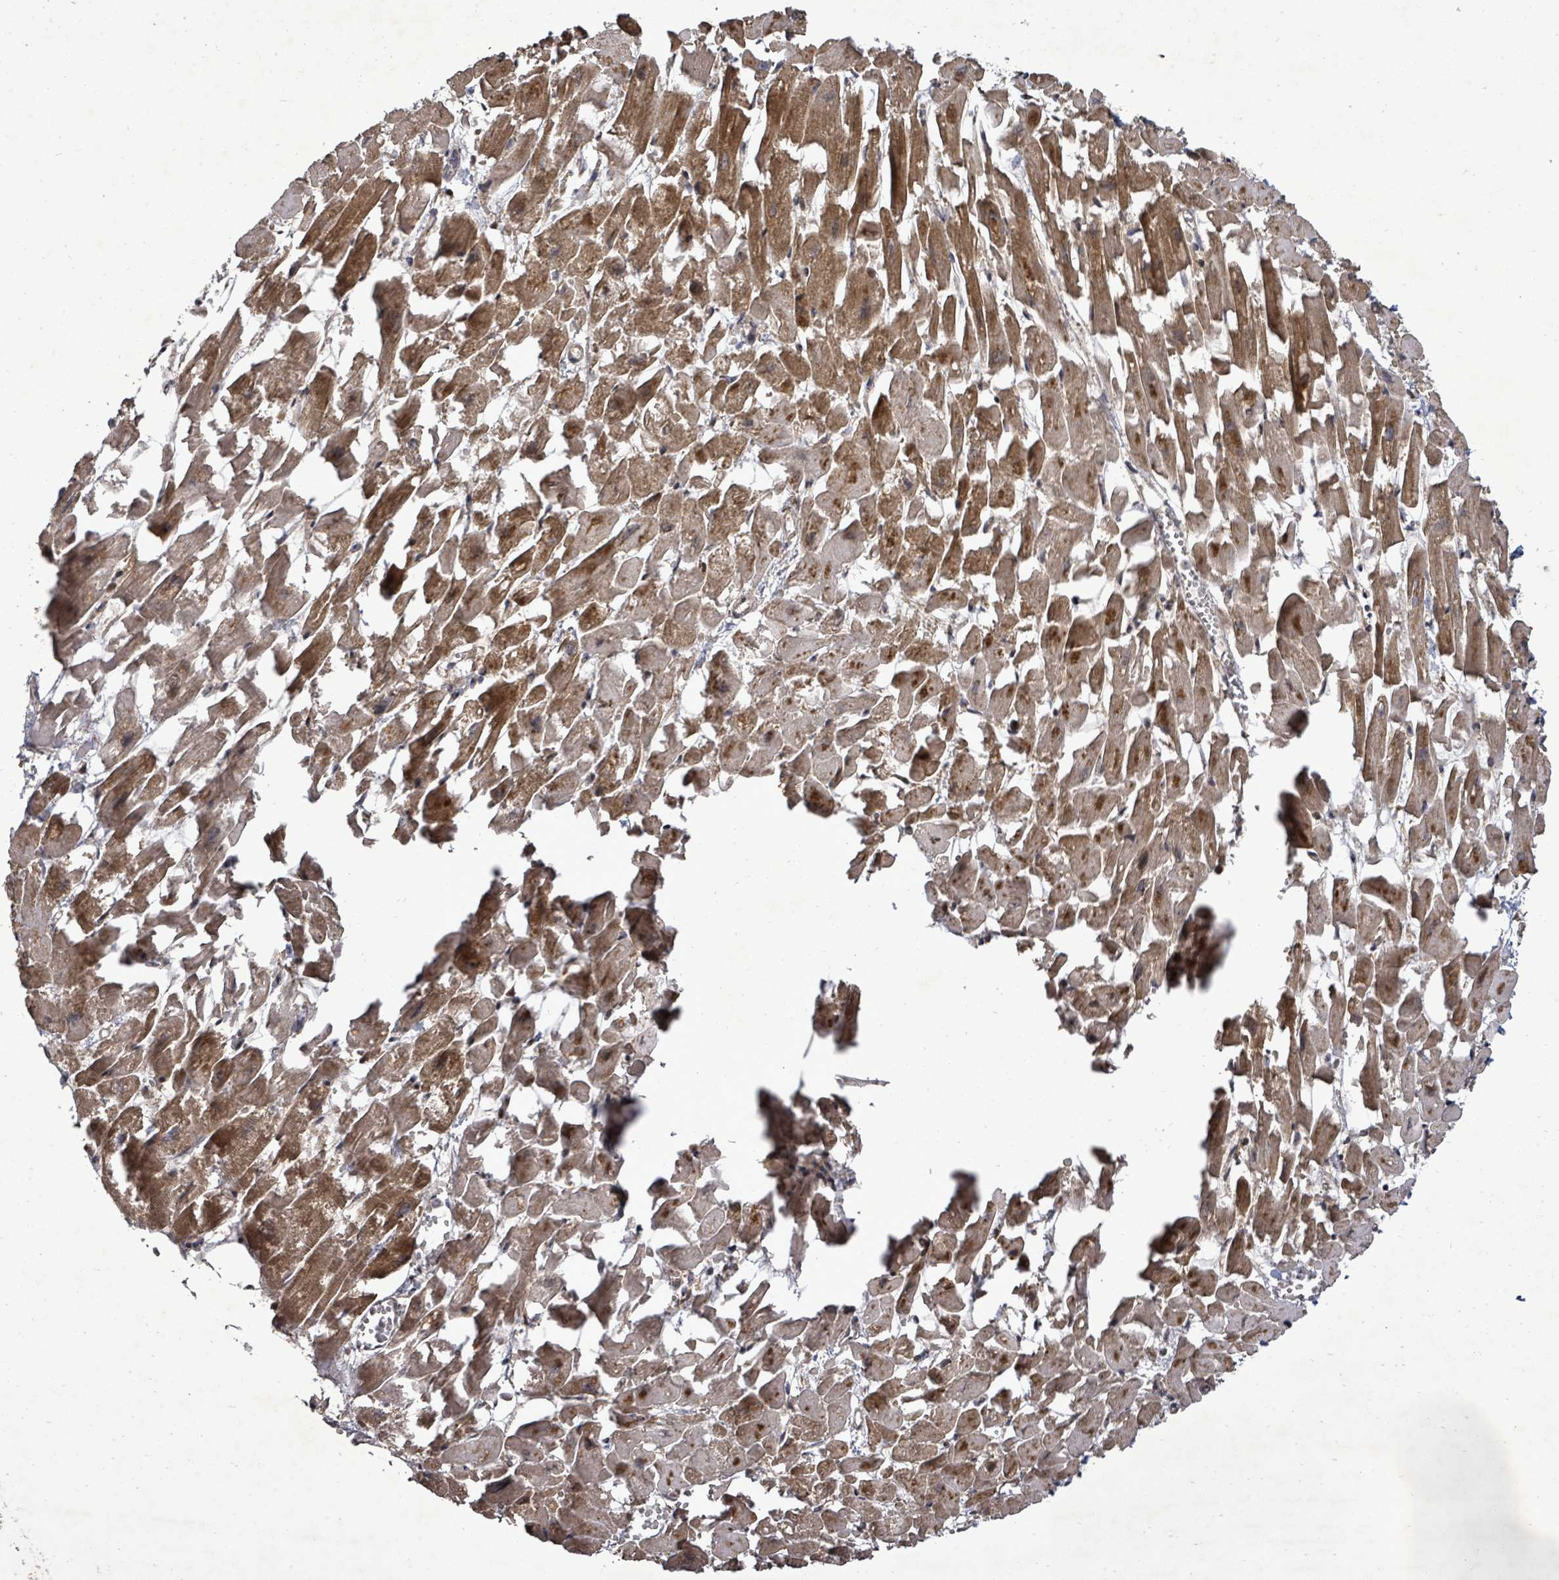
{"staining": {"intensity": "moderate", "quantity": ">75%", "location": "cytoplasmic/membranous,nuclear"}, "tissue": "heart muscle", "cell_type": "Cardiomyocytes", "image_type": "normal", "snomed": [{"axis": "morphology", "description": "Normal tissue, NOS"}, {"axis": "topography", "description": "Heart"}], "caption": "A medium amount of moderate cytoplasmic/membranous,nuclear expression is identified in about >75% of cardiomyocytes in unremarkable heart muscle.", "gene": "KRTAP27", "patient": {"sex": "female", "age": 64}}